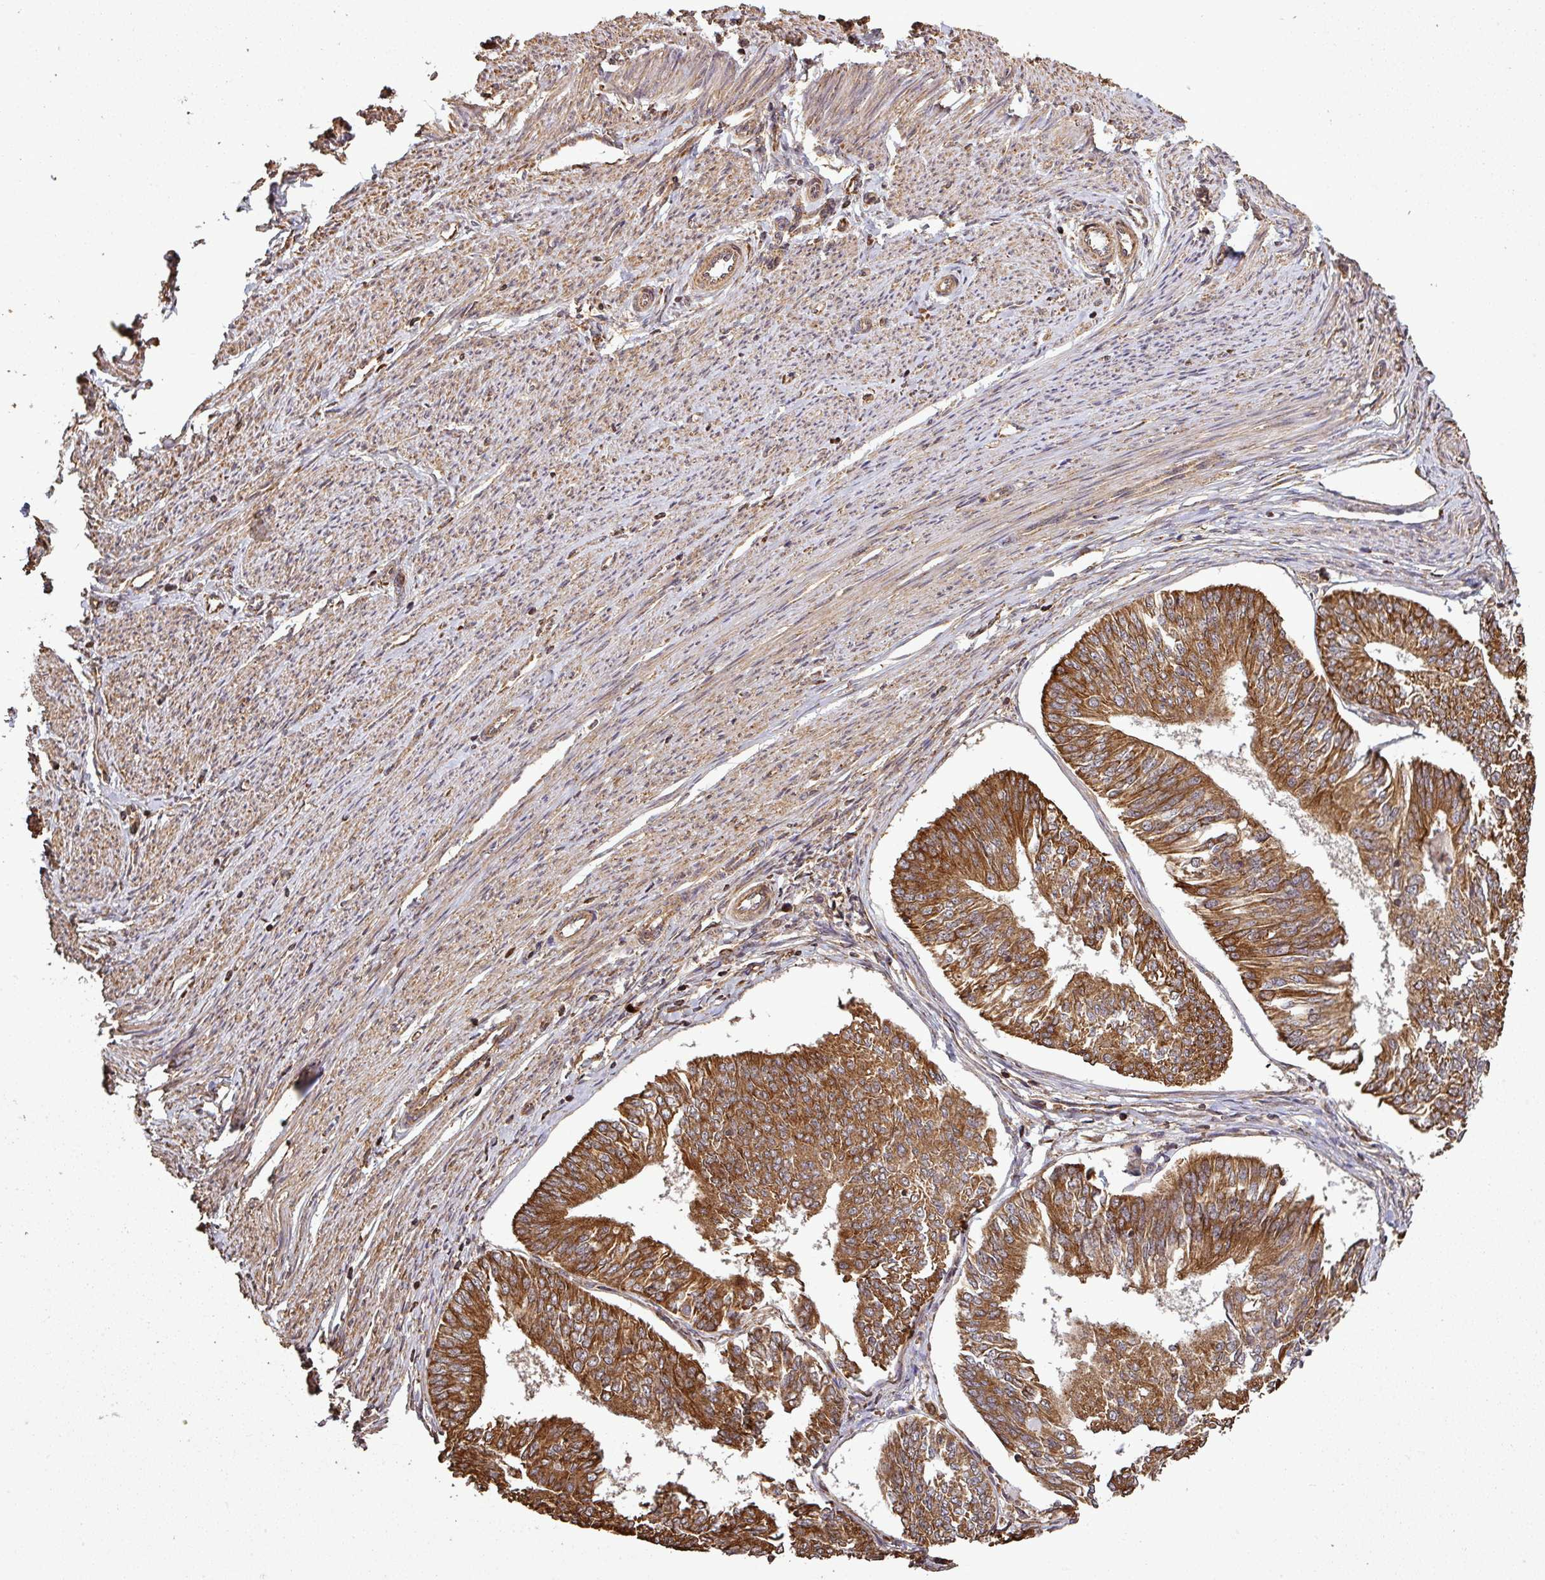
{"staining": {"intensity": "strong", "quantity": ">75%", "location": "cytoplasmic/membranous"}, "tissue": "endometrial cancer", "cell_type": "Tumor cells", "image_type": "cancer", "snomed": [{"axis": "morphology", "description": "Adenocarcinoma, NOS"}, {"axis": "topography", "description": "Endometrium"}], "caption": "Protein expression analysis of endometrial adenocarcinoma shows strong cytoplasmic/membranous staining in approximately >75% of tumor cells. The protein is shown in brown color, while the nuclei are stained blue.", "gene": "PLEKHM1", "patient": {"sex": "female", "age": 58}}